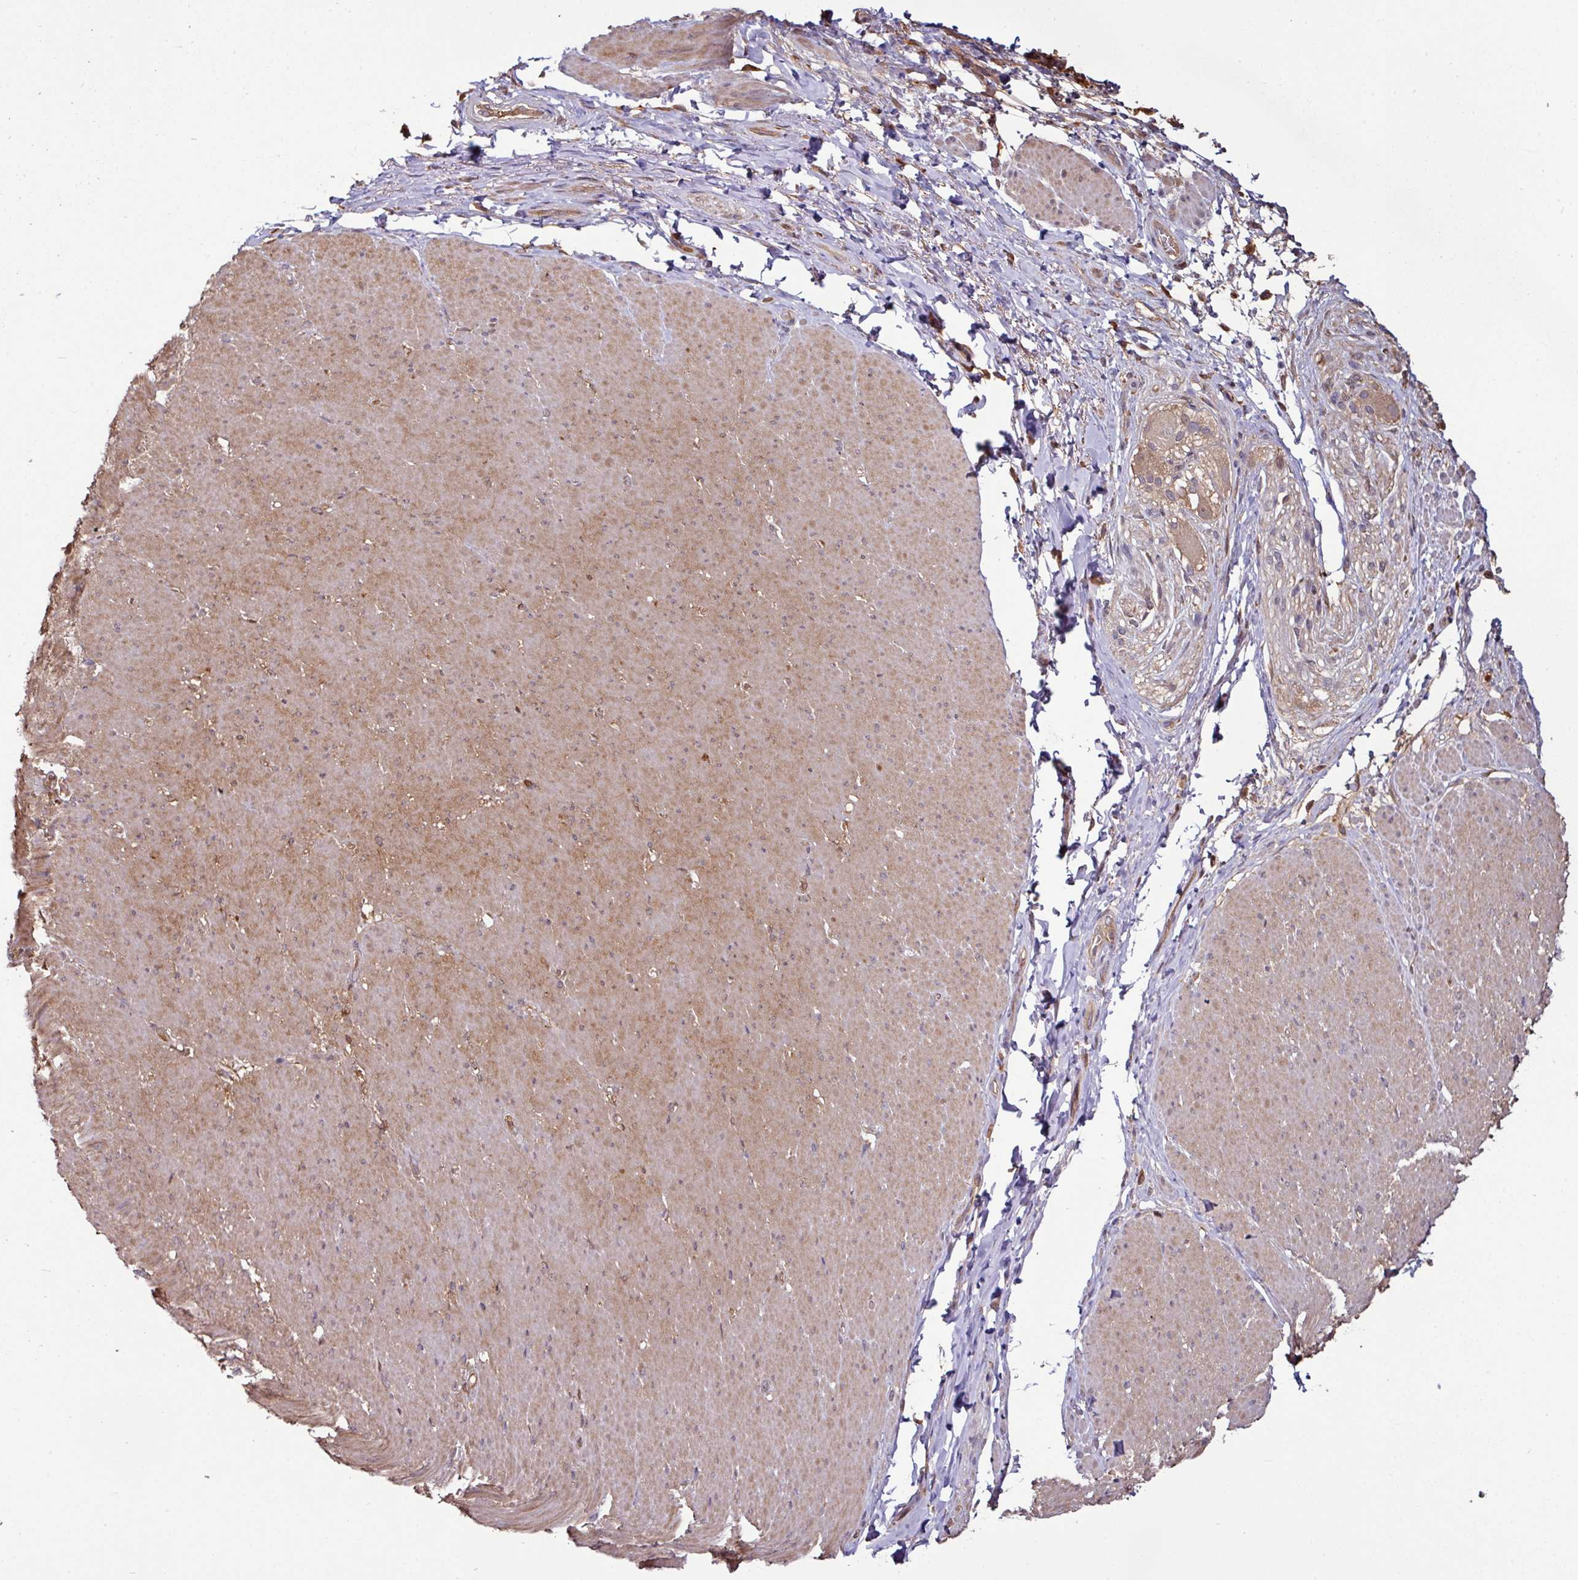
{"staining": {"intensity": "moderate", "quantity": ">75%", "location": "cytoplasmic/membranous"}, "tissue": "smooth muscle", "cell_type": "Smooth muscle cells", "image_type": "normal", "snomed": [{"axis": "morphology", "description": "Normal tissue, NOS"}, {"axis": "topography", "description": "Smooth muscle"}, {"axis": "topography", "description": "Rectum"}], "caption": "Moderate cytoplasmic/membranous expression is identified in about >75% of smooth muscle cells in normal smooth muscle. The staining was performed using DAB to visualize the protein expression in brown, while the nuclei were stained in blue with hematoxylin (Magnification: 20x).", "gene": "GNPDA1", "patient": {"sex": "male", "age": 53}}